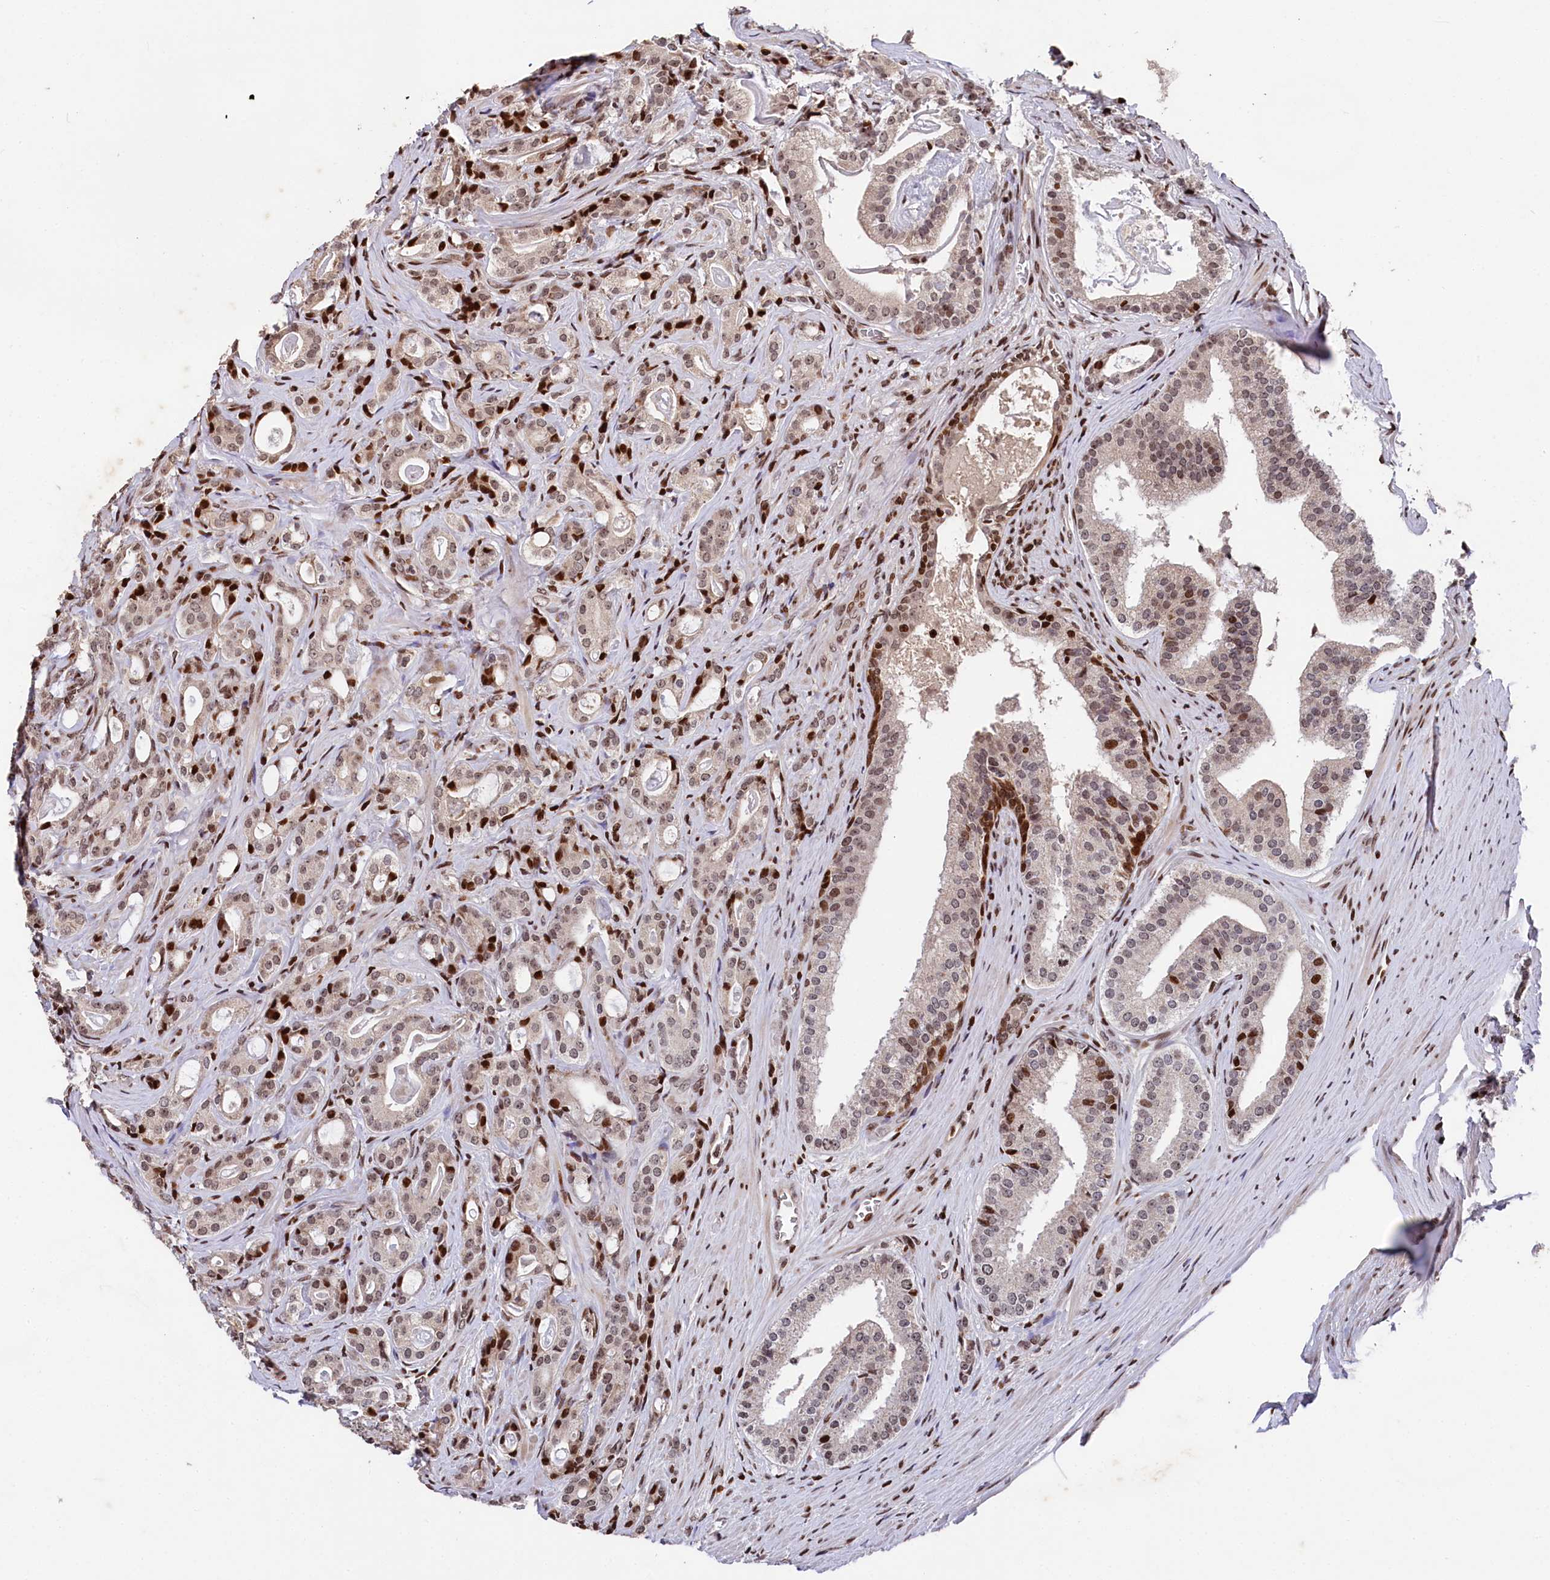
{"staining": {"intensity": "strong", "quantity": "<25%", "location": "nuclear"}, "tissue": "prostate cancer", "cell_type": "Tumor cells", "image_type": "cancer", "snomed": [{"axis": "morphology", "description": "Adenocarcinoma, High grade"}, {"axis": "topography", "description": "Prostate"}], "caption": "Immunohistochemical staining of high-grade adenocarcinoma (prostate) shows medium levels of strong nuclear protein positivity in about <25% of tumor cells. The protein of interest is stained brown, and the nuclei are stained in blue (DAB IHC with brightfield microscopy, high magnification).", "gene": "MCF2L2", "patient": {"sex": "male", "age": 63}}